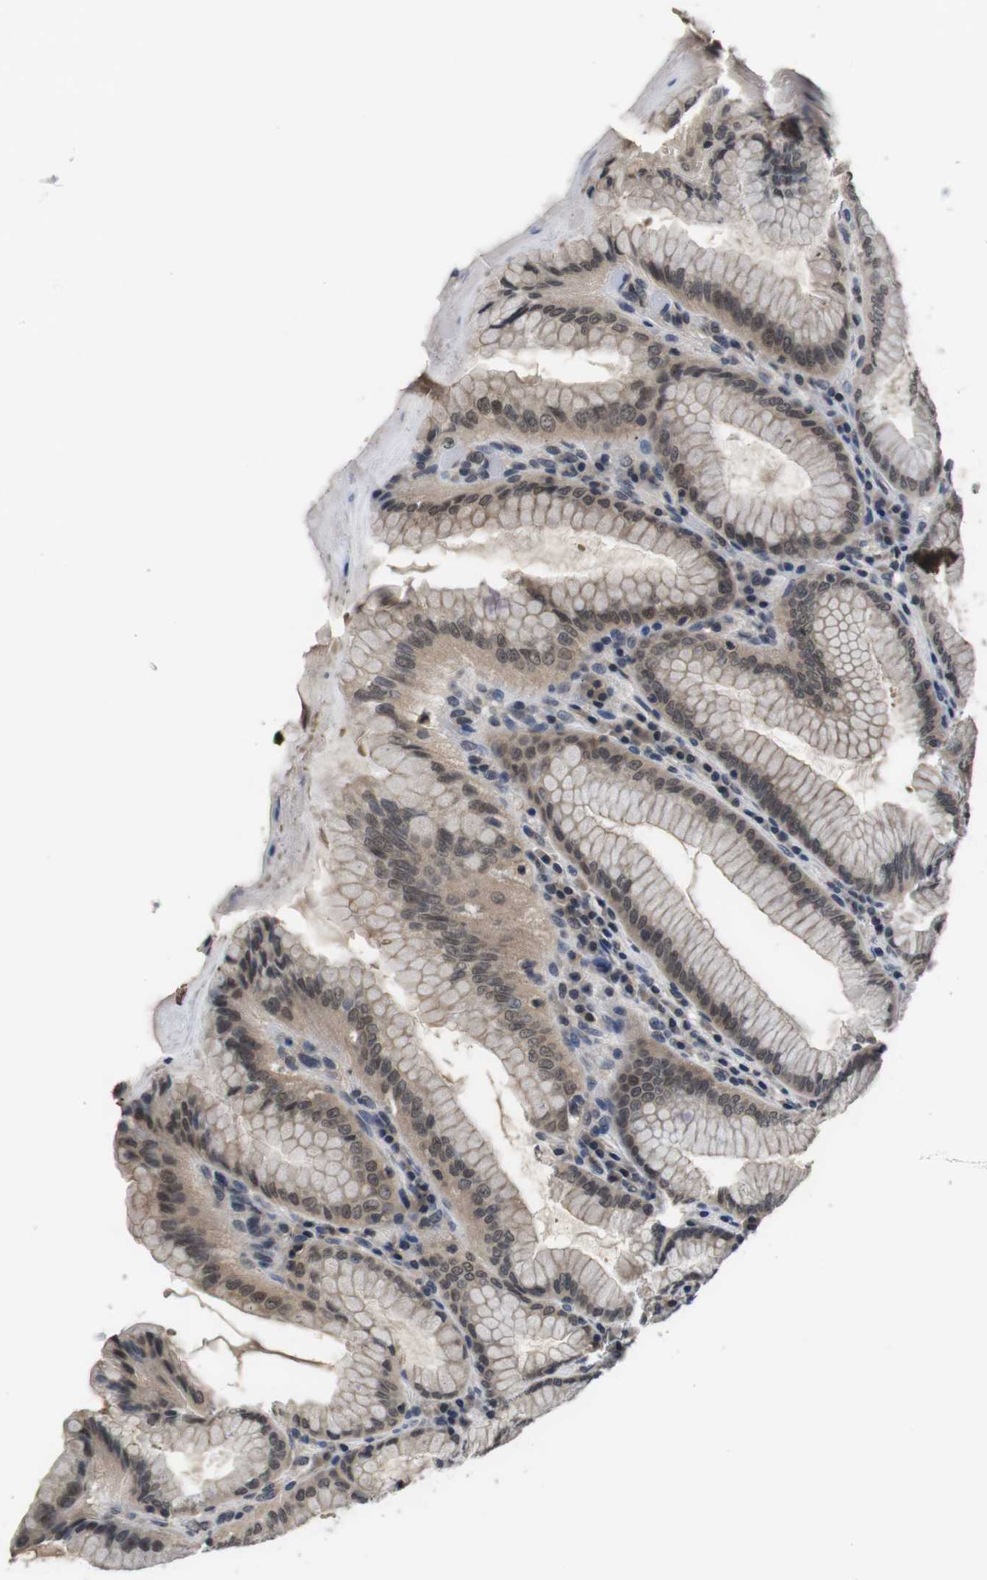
{"staining": {"intensity": "weak", "quantity": ">75%", "location": "cytoplasmic/membranous,nuclear"}, "tissue": "stomach", "cell_type": "Glandular cells", "image_type": "normal", "snomed": [{"axis": "morphology", "description": "Normal tissue, NOS"}, {"axis": "topography", "description": "Stomach, lower"}], "caption": "Glandular cells reveal low levels of weak cytoplasmic/membranous,nuclear expression in approximately >75% of cells in normal human stomach.", "gene": "FADD", "patient": {"sex": "female", "age": 76}}